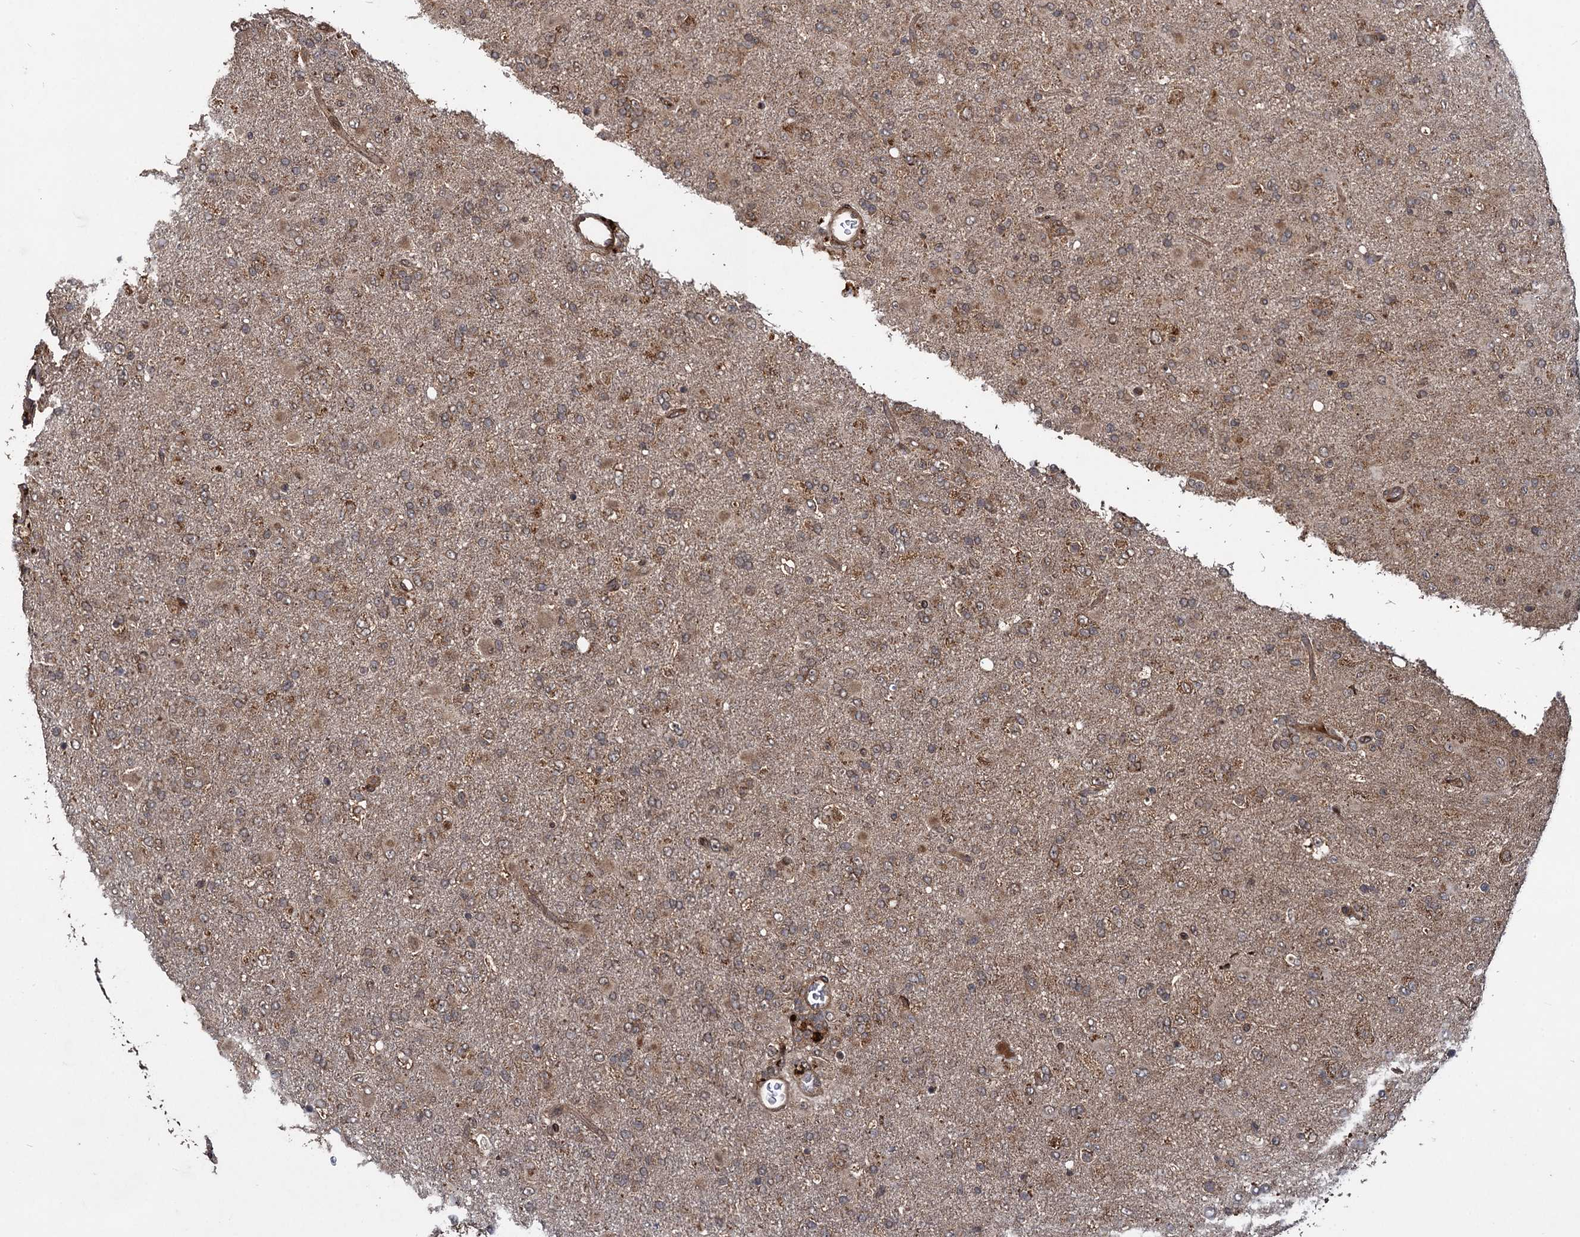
{"staining": {"intensity": "weak", "quantity": ">75%", "location": "cytoplasmic/membranous"}, "tissue": "glioma", "cell_type": "Tumor cells", "image_type": "cancer", "snomed": [{"axis": "morphology", "description": "Glioma, malignant, Low grade"}, {"axis": "topography", "description": "Brain"}], "caption": "Protein staining of malignant glioma (low-grade) tissue demonstrates weak cytoplasmic/membranous staining in approximately >75% of tumor cells.", "gene": "DCP1B", "patient": {"sex": "male", "age": 65}}